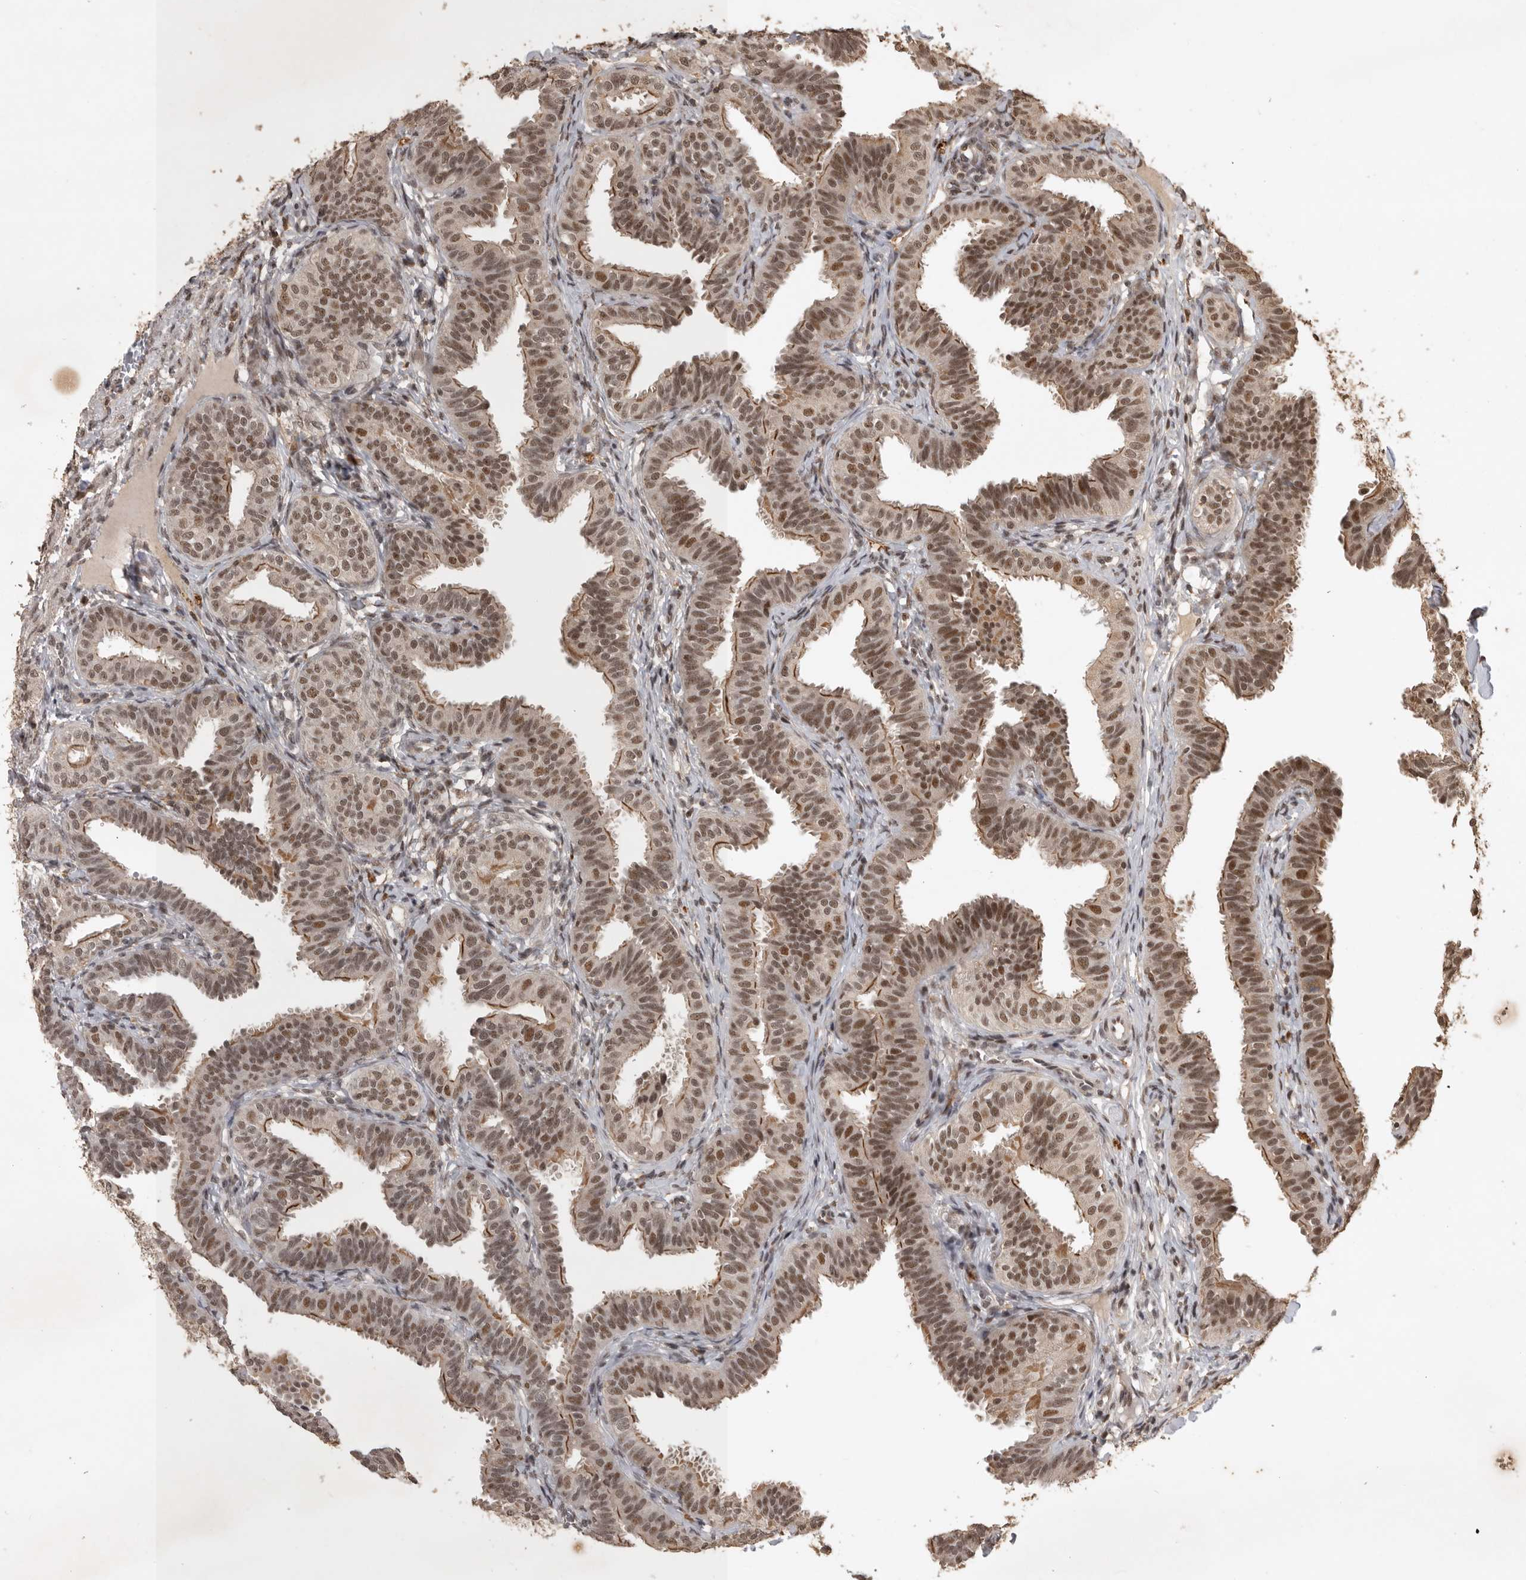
{"staining": {"intensity": "moderate", "quantity": ">75%", "location": "cytoplasmic/membranous,nuclear"}, "tissue": "fallopian tube", "cell_type": "Glandular cells", "image_type": "normal", "snomed": [{"axis": "morphology", "description": "Normal tissue, NOS"}, {"axis": "topography", "description": "Fallopian tube"}], "caption": "Human fallopian tube stained for a protein (brown) reveals moderate cytoplasmic/membranous,nuclear positive expression in about >75% of glandular cells.", "gene": "CBLL1", "patient": {"sex": "female", "age": 35}}